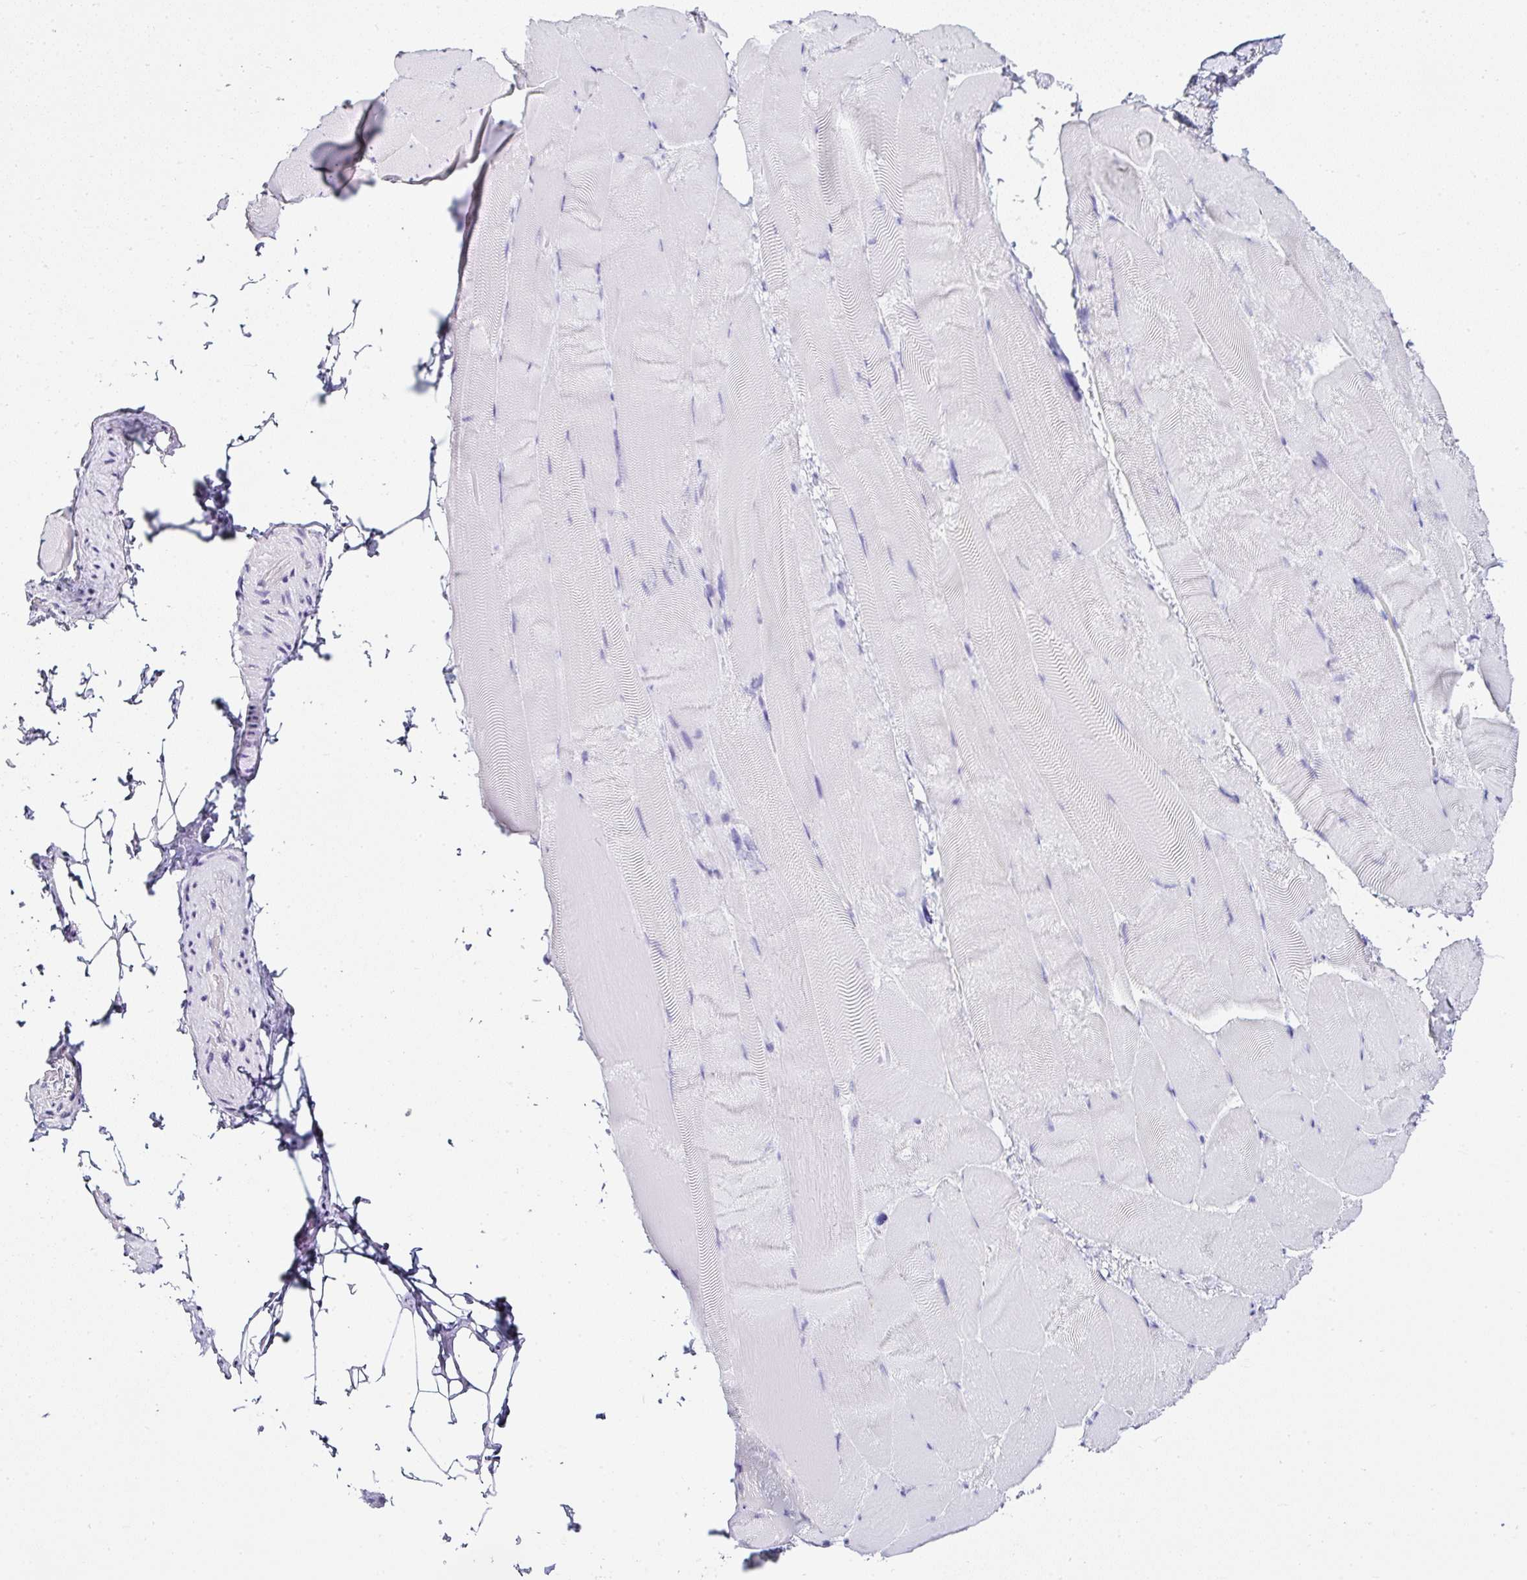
{"staining": {"intensity": "negative", "quantity": "none", "location": "none"}, "tissue": "skeletal muscle", "cell_type": "Myocytes", "image_type": "normal", "snomed": [{"axis": "morphology", "description": "Normal tissue, NOS"}, {"axis": "topography", "description": "Skeletal muscle"}], "caption": "Immunohistochemistry (IHC) photomicrograph of benign skeletal muscle: human skeletal muscle stained with DAB (3,3'-diaminobenzidine) displays no significant protein positivity in myocytes. (Immunohistochemistry, brightfield microscopy, high magnification).", "gene": "SERPINB3", "patient": {"sex": "female", "age": 64}}